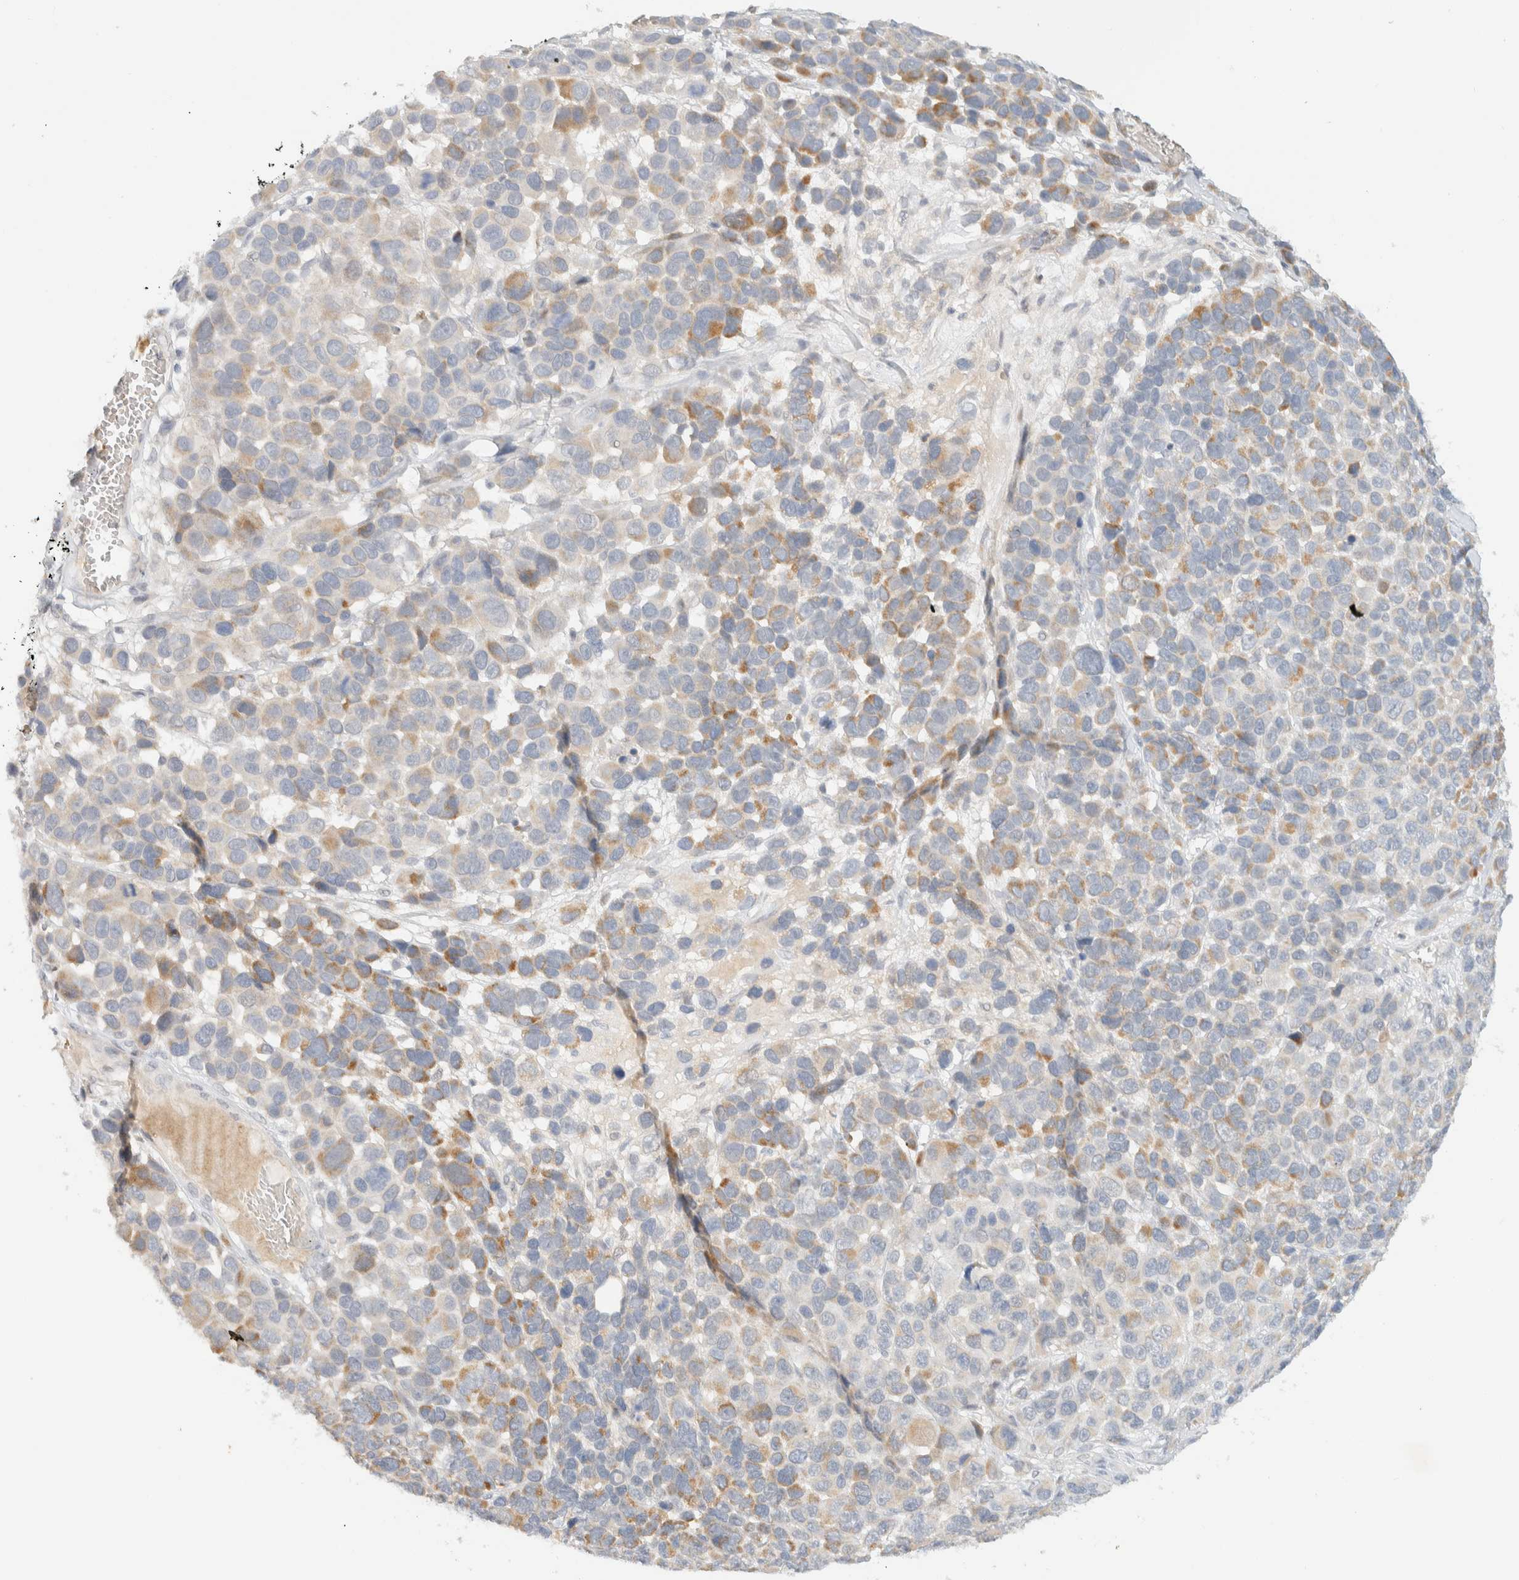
{"staining": {"intensity": "moderate", "quantity": "25%-75%", "location": "cytoplasmic/membranous"}, "tissue": "melanoma", "cell_type": "Tumor cells", "image_type": "cancer", "snomed": [{"axis": "morphology", "description": "Malignant melanoma, NOS"}, {"axis": "topography", "description": "Skin"}], "caption": "A micrograph showing moderate cytoplasmic/membranous staining in approximately 25%-75% of tumor cells in malignant melanoma, as visualized by brown immunohistochemical staining.", "gene": "TNK1", "patient": {"sex": "male", "age": 53}}